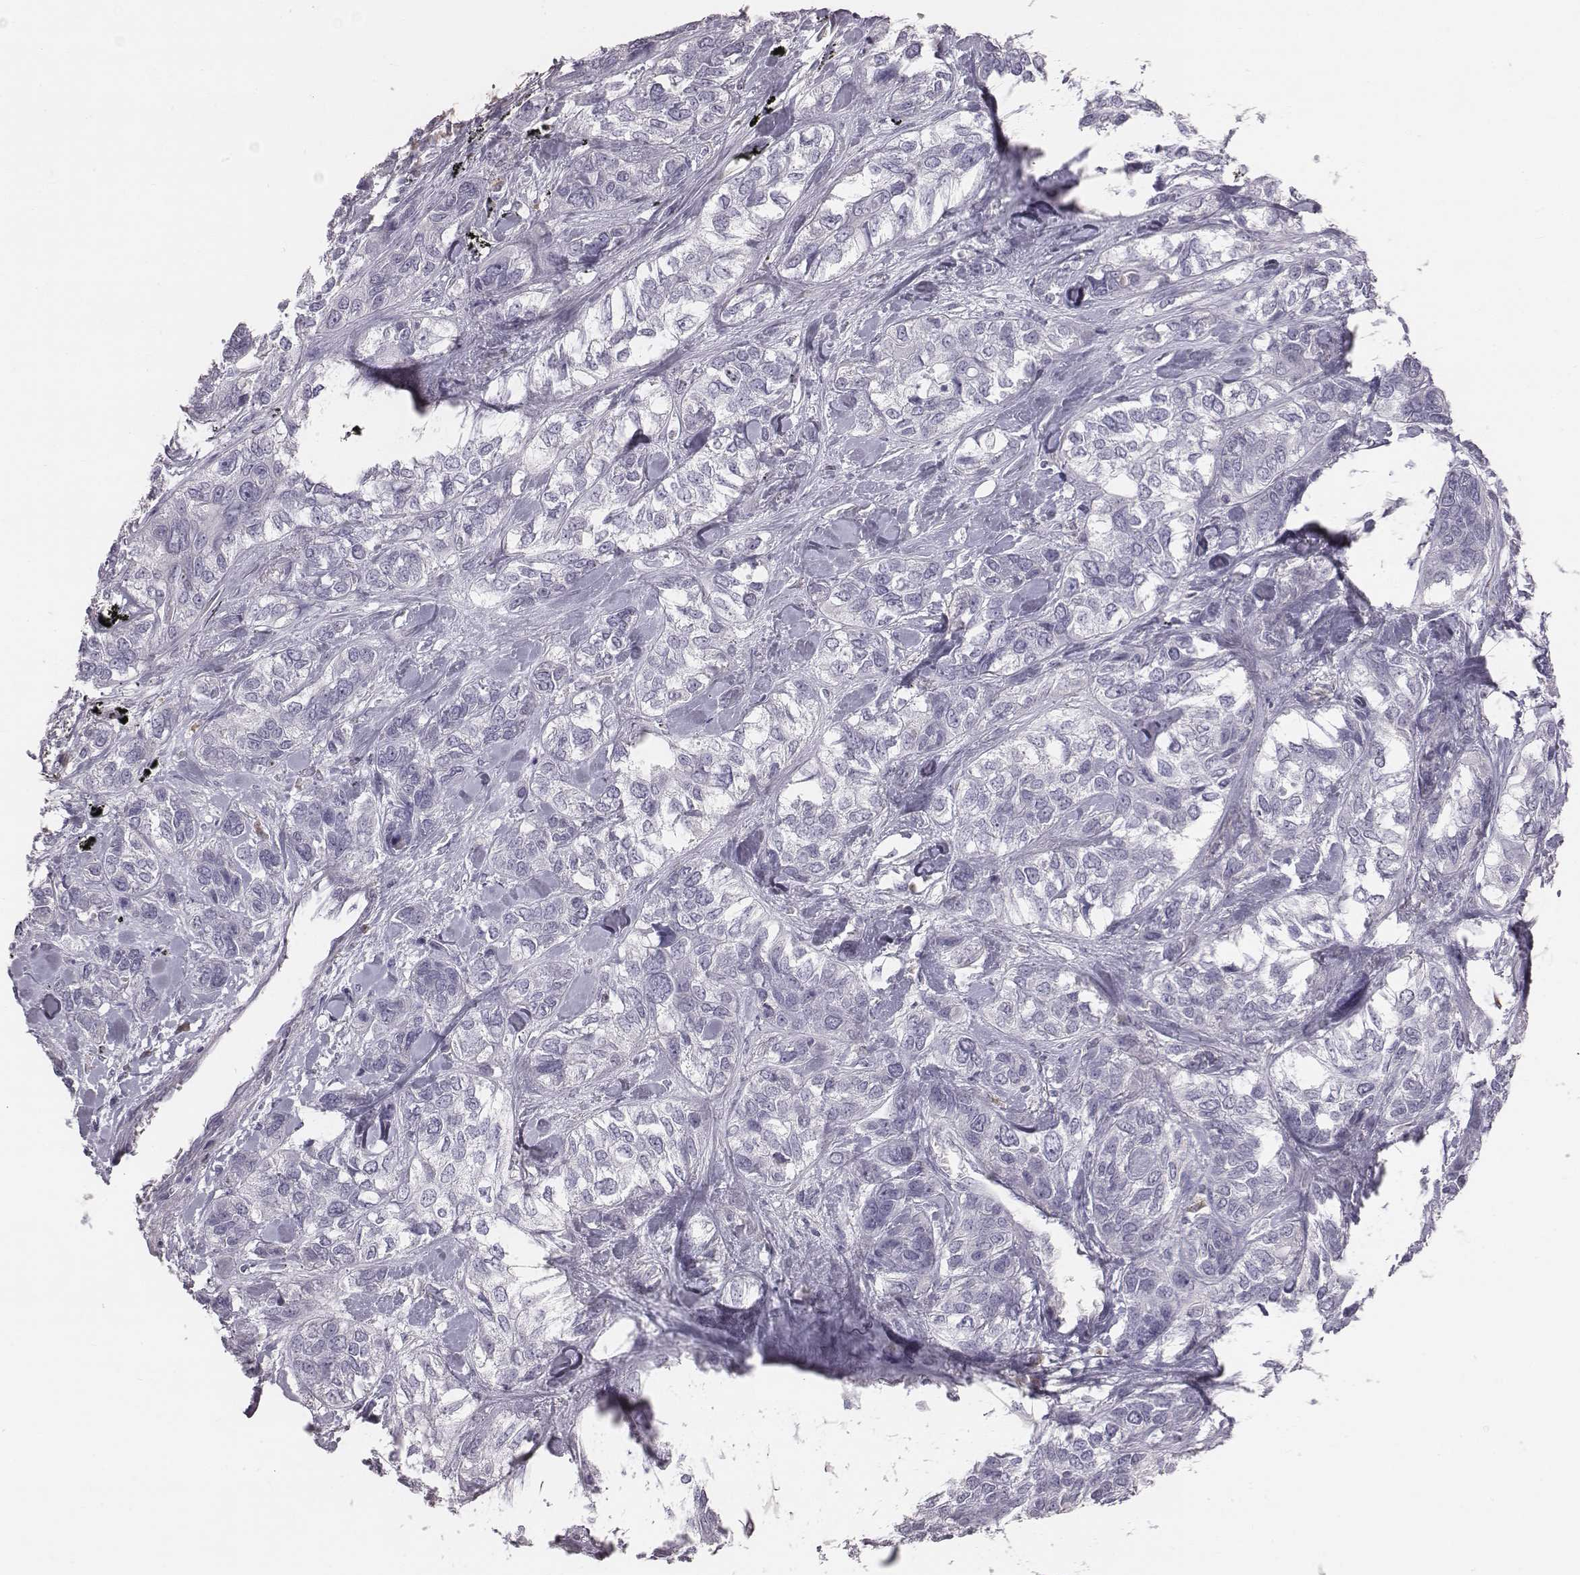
{"staining": {"intensity": "negative", "quantity": "none", "location": "none"}, "tissue": "lung cancer", "cell_type": "Tumor cells", "image_type": "cancer", "snomed": [{"axis": "morphology", "description": "Squamous cell carcinoma, NOS"}, {"axis": "topography", "description": "Lung"}], "caption": "An image of human lung squamous cell carcinoma is negative for staining in tumor cells.", "gene": "C6orf58", "patient": {"sex": "female", "age": 70}}